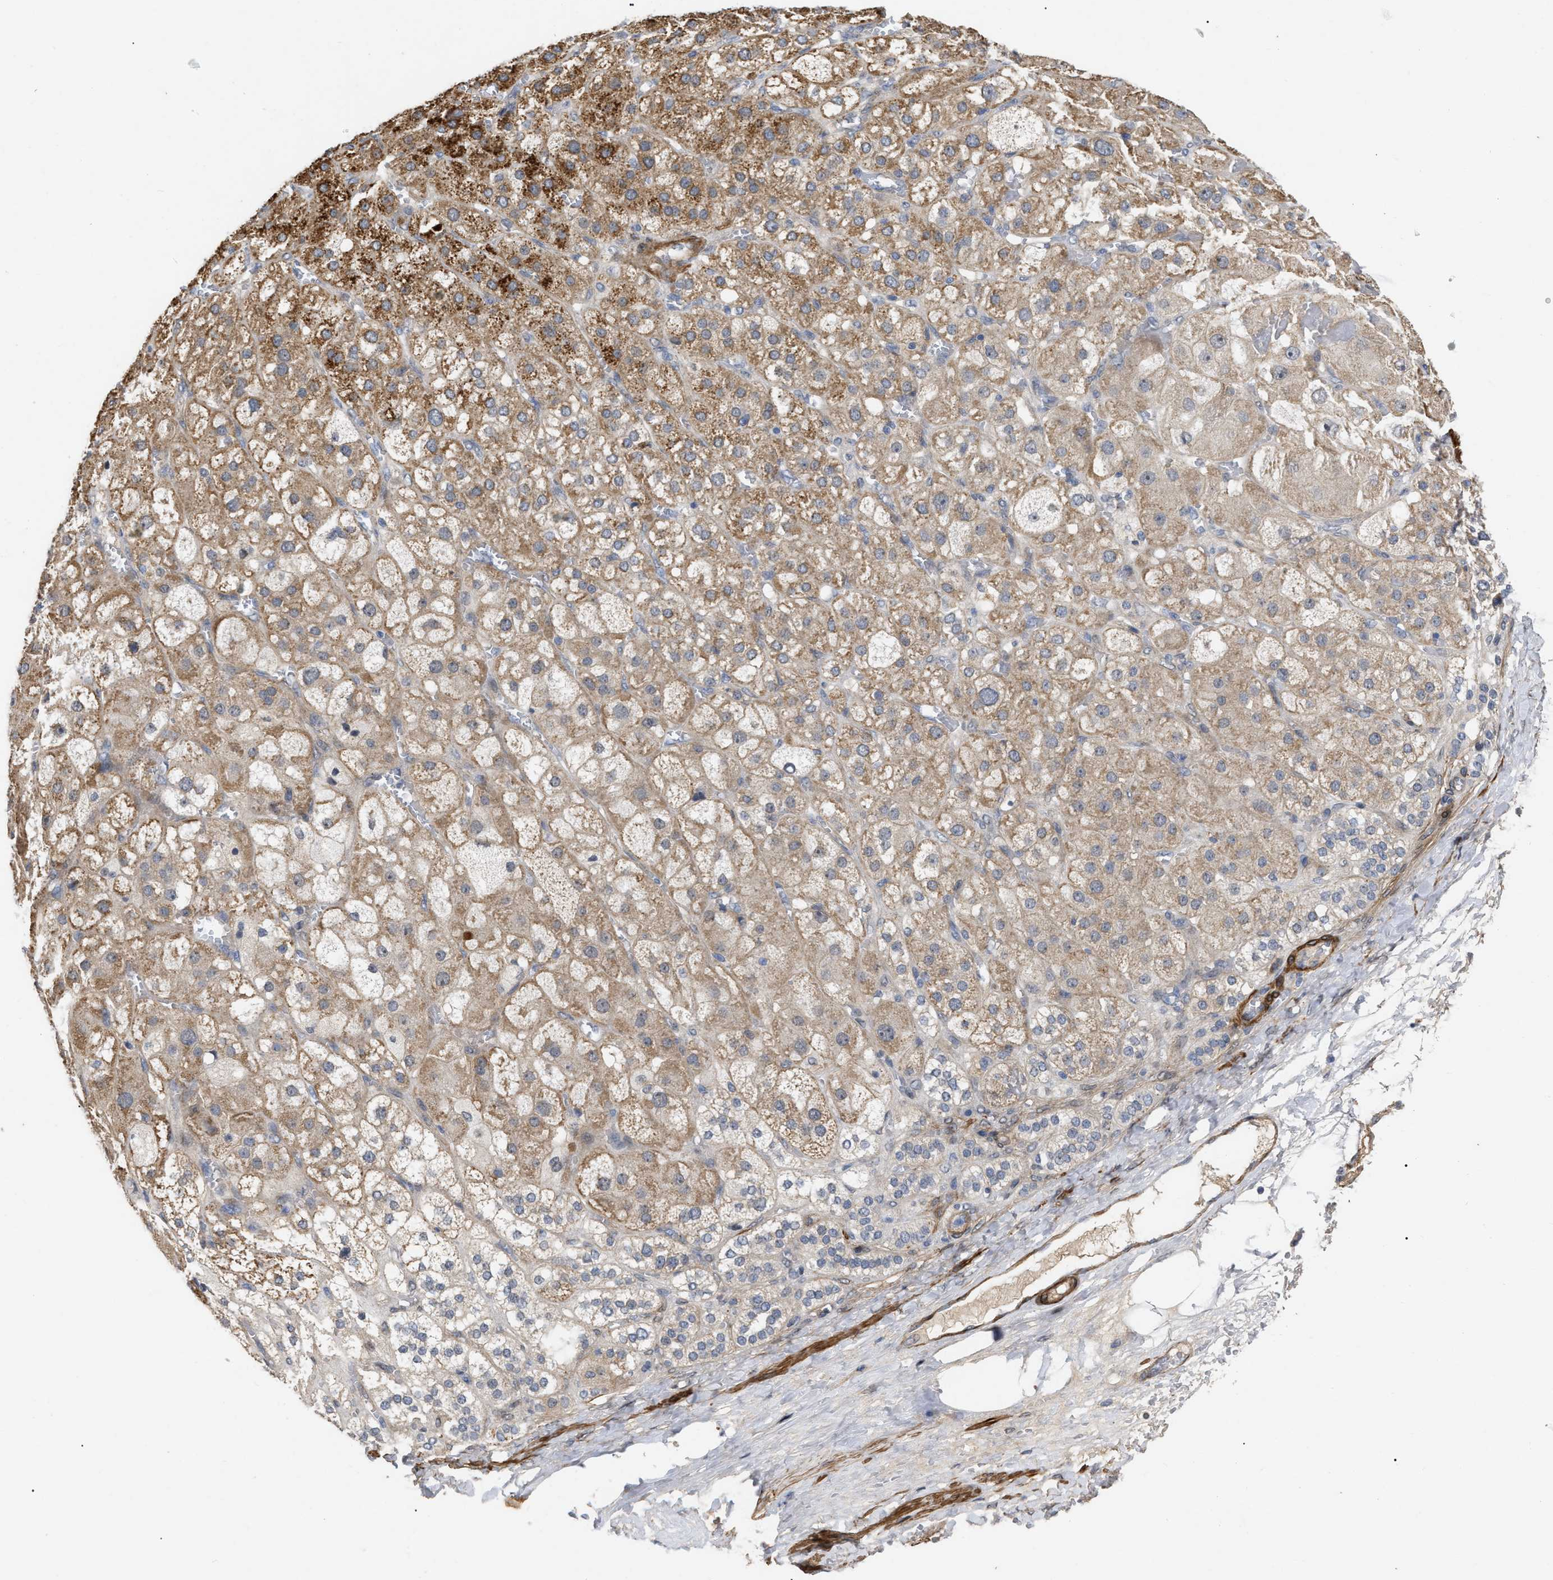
{"staining": {"intensity": "moderate", "quantity": ">75%", "location": "cytoplasmic/membranous"}, "tissue": "adrenal gland", "cell_type": "Glandular cells", "image_type": "normal", "snomed": [{"axis": "morphology", "description": "Normal tissue, NOS"}, {"axis": "topography", "description": "Adrenal gland"}], "caption": "Immunohistochemical staining of unremarkable adrenal gland exhibits moderate cytoplasmic/membranous protein expression in about >75% of glandular cells.", "gene": "ST6GALNAC6", "patient": {"sex": "female", "age": 47}}